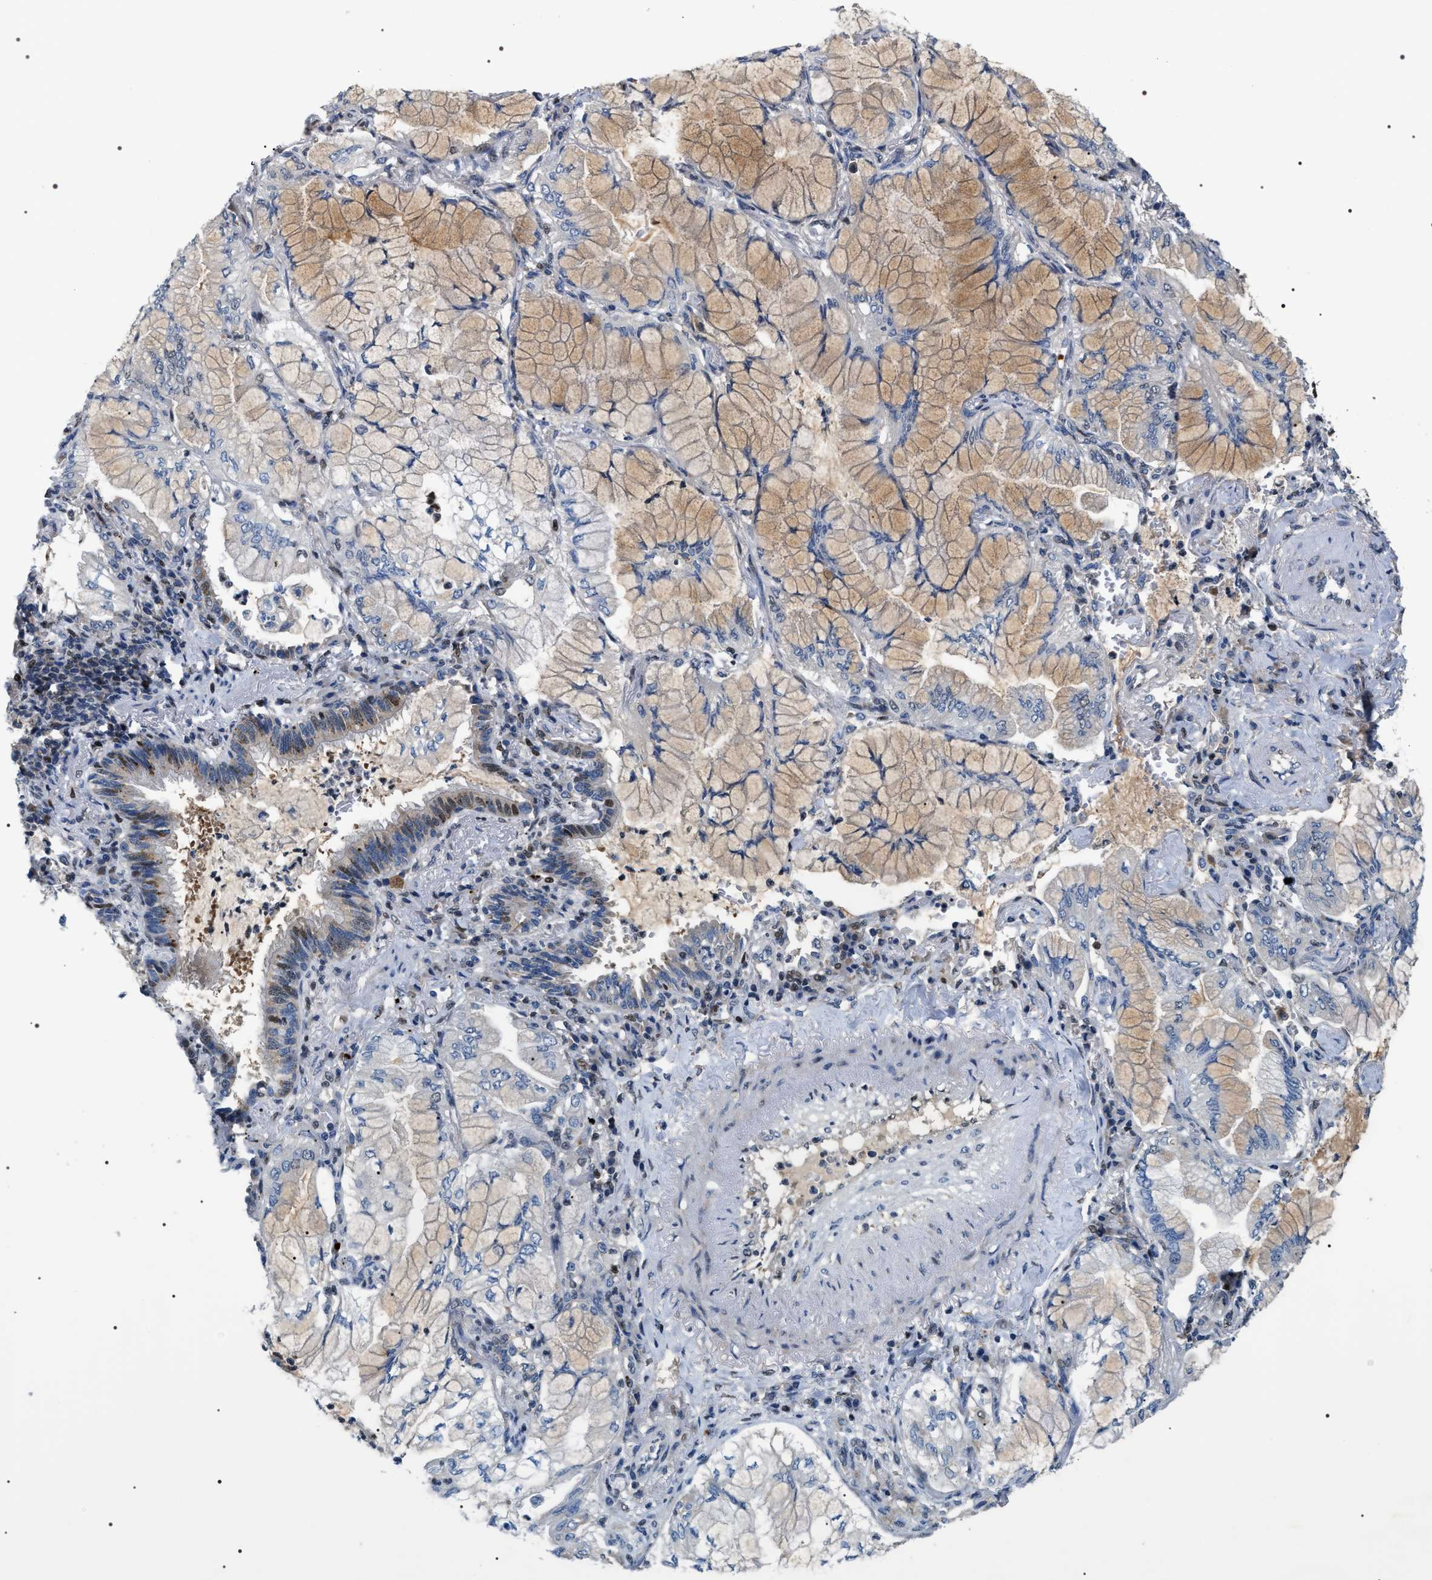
{"staining": {"intensity": "weak", "quantity": "<25%", "location": "cytoplasmic/membranous"}, "tissue": "lung cancer", "cell_type": "Tumor cells", "image_type": "cancer", "snomed": [{"axis": "morphology", "description": "Adenocarcinoma, NOS"}, {"axis": "topography", "description": "Lung"}], "caption": "Tumor cells are negative for protein expression in human adenocarcinoma (lung).", "gene": "C7orf25", "patient": {"sex": "female", "age": 70}}